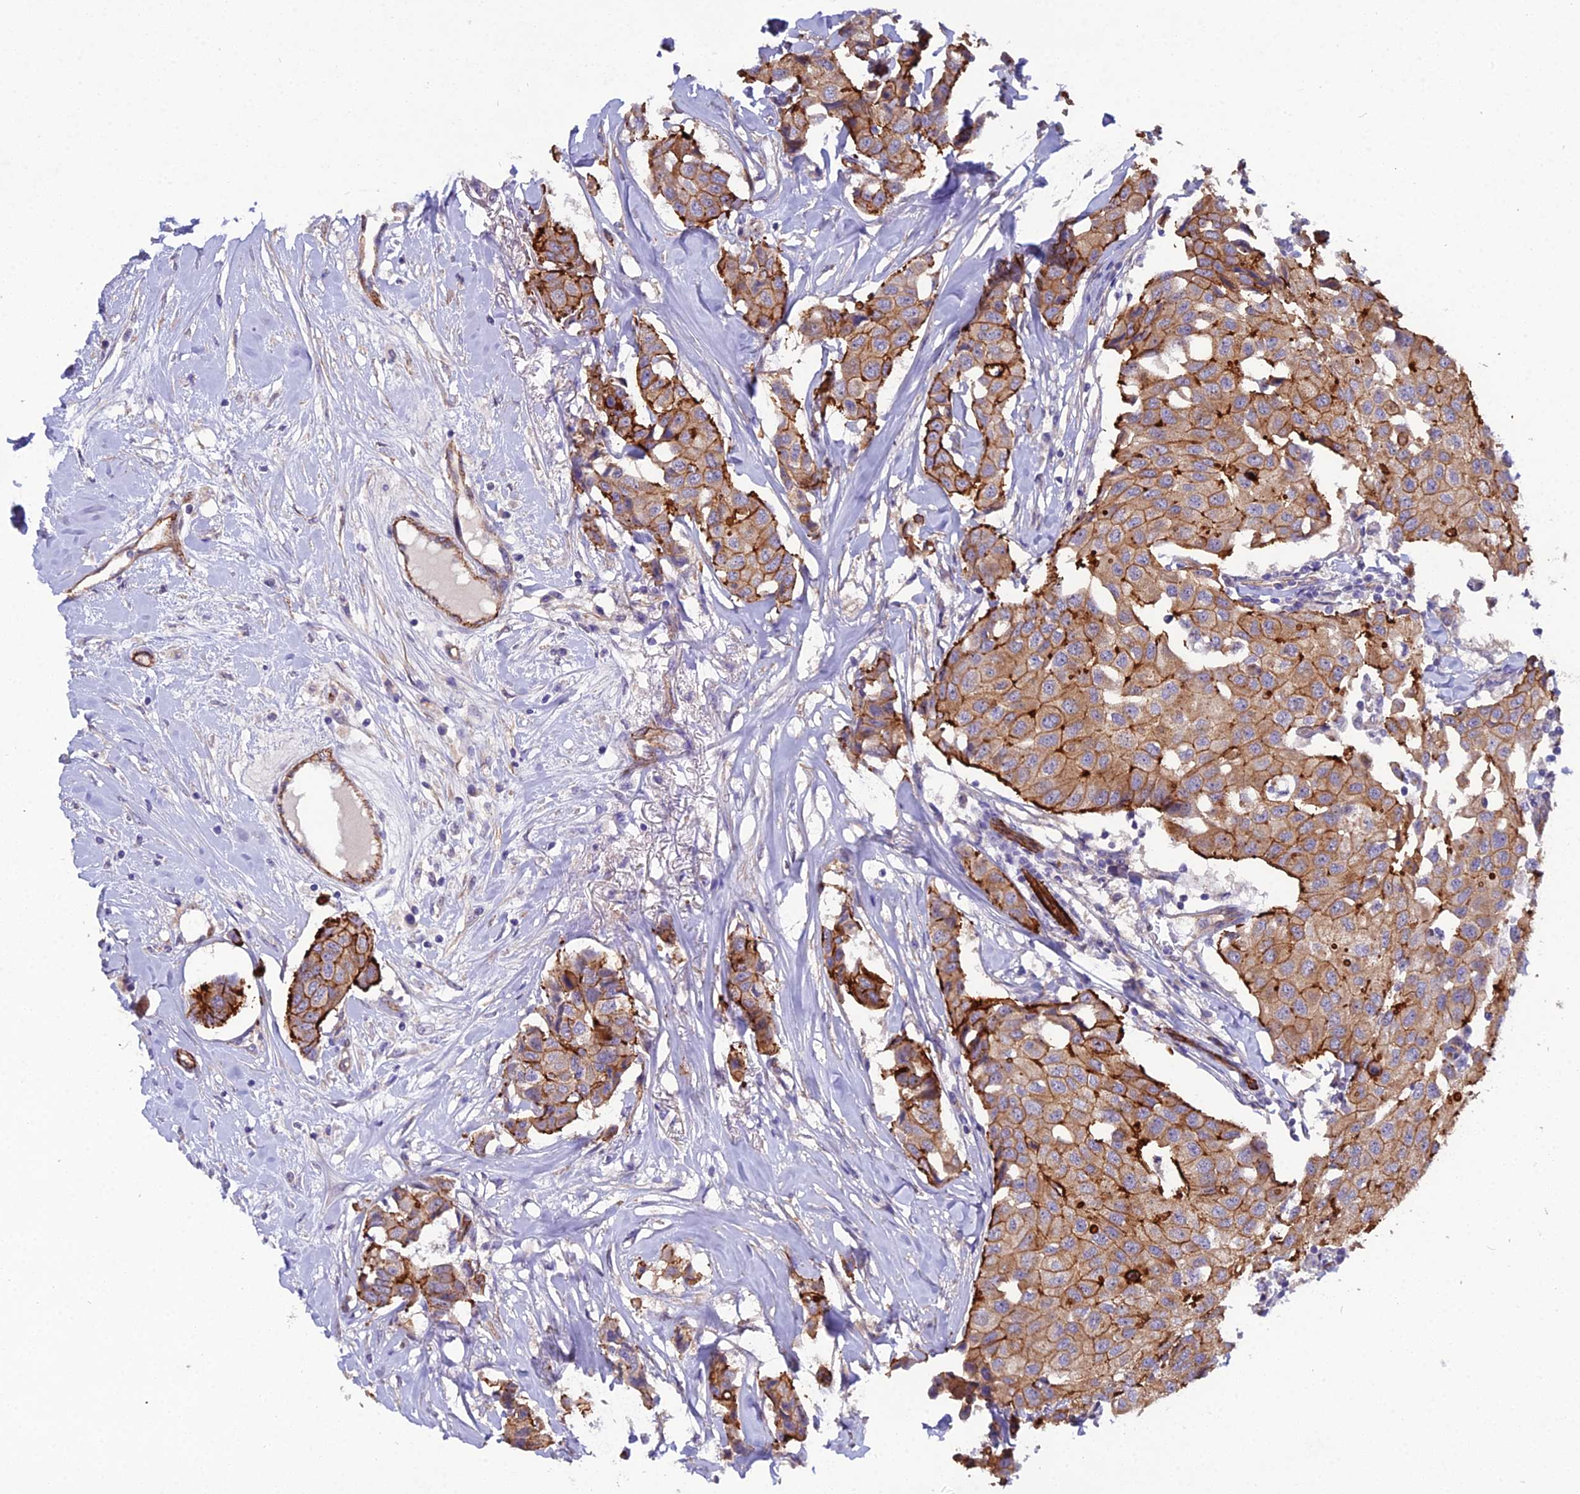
{"staining": {"intensity": "strong", "quantity": ">75%", "location": "cytoplasmic/membranous"}, "tissue": "breast cancer", "cell_type": "Tumor cells", "image_type": "cancer", "snomed": [{"axis": "morphology", "description": "Duct carcinoma"}, {"axis": "topography", "description": "Breast"}], "caption": "About >75% of tumor cells in breast cancer display strong cytoplasmic/membranous protein expression as visualized by brown immunohistochemical staining.", "gene": "CFAP47", "patient": {"sex": "female", "age": 80}}